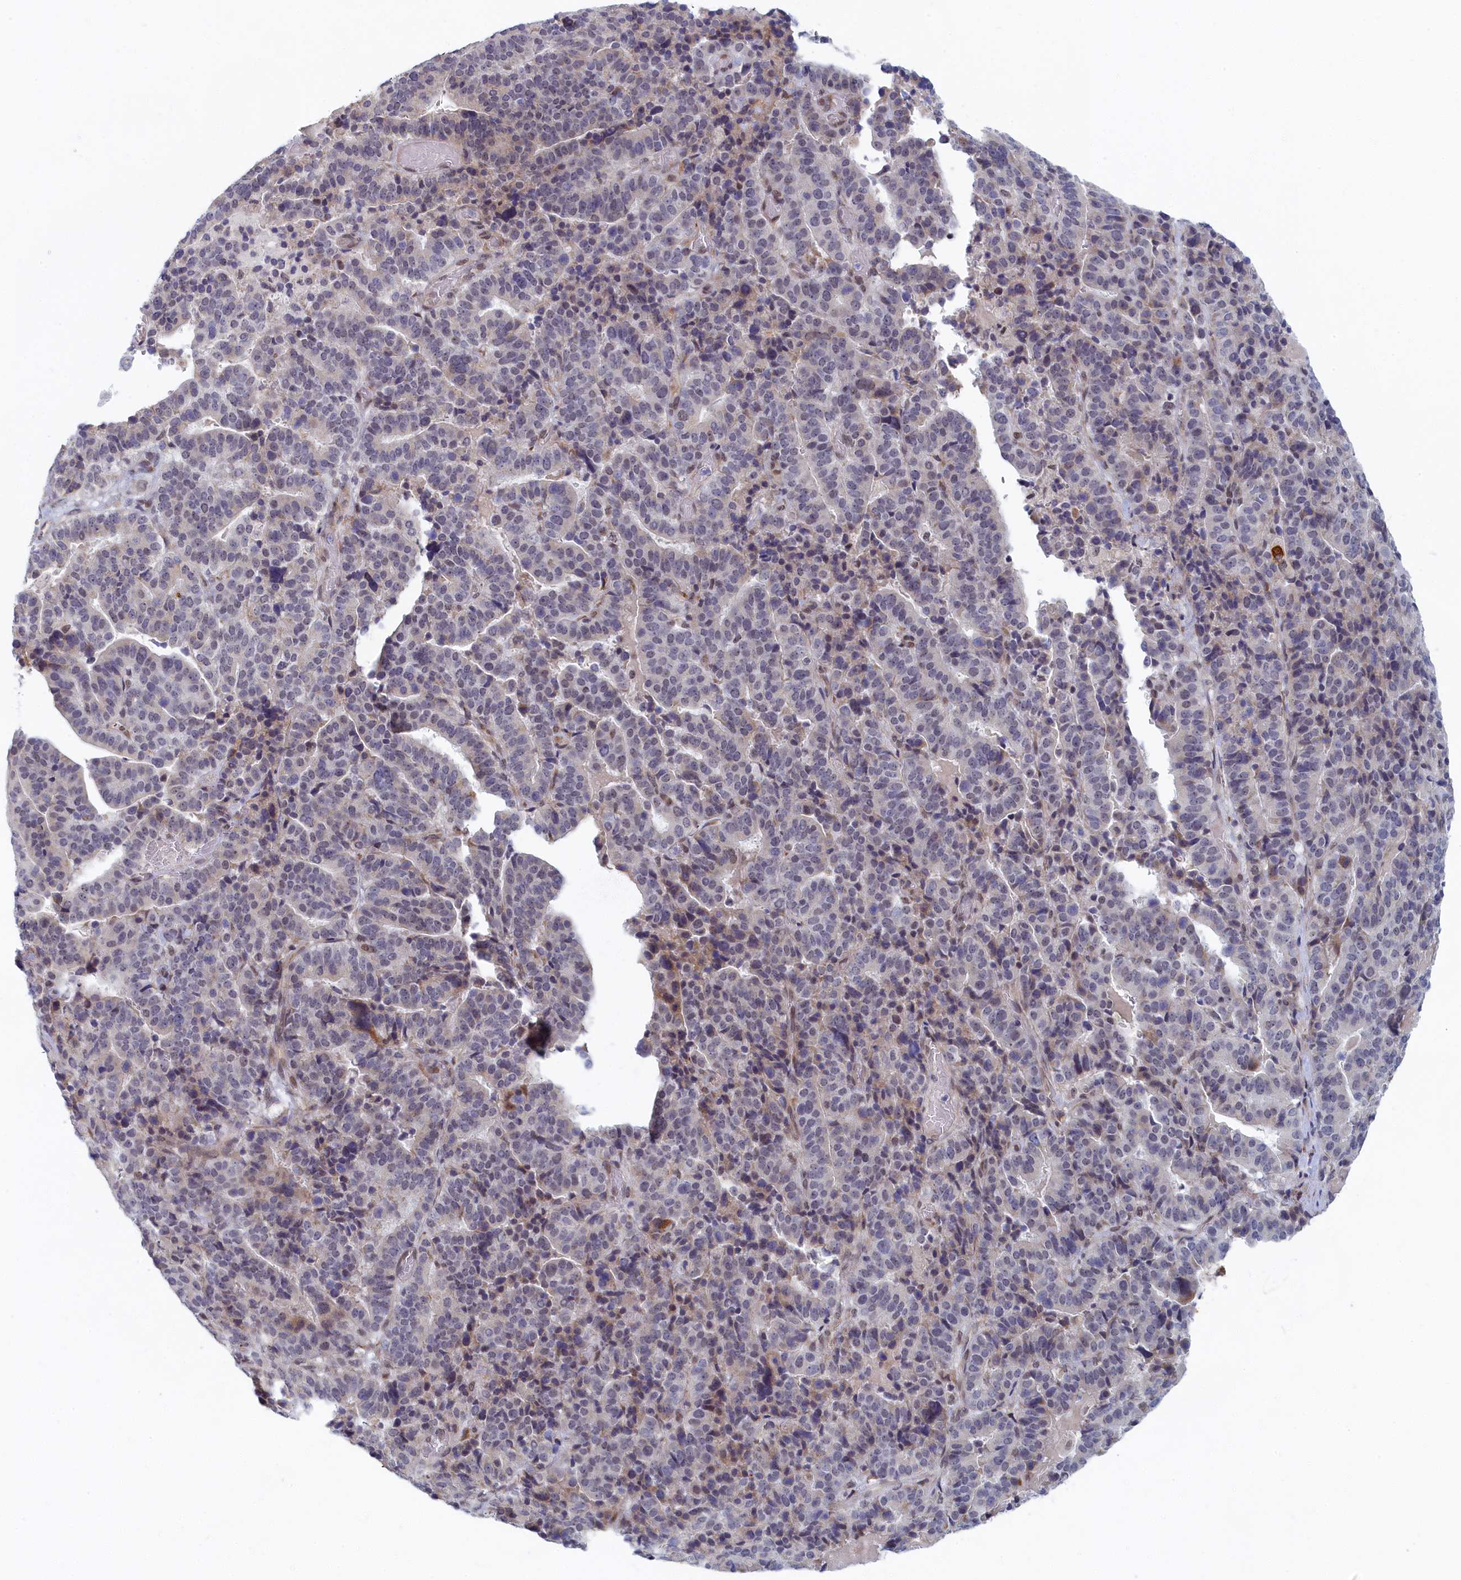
{"staining": {"intensity": "moderate", "quantity": "<25%", "location": "cytoplasmic/membranous"}, "tissue": "stomach cancer", "cell_type": "Tumor cells", "image_type": "cancer", "snomed": [{"axis": "morphology", "description": "Adenocarcinoma, NOS"}, {"axis": "topography", "description": "Stomach"}], "caption": "Stomach cancer (adenocarcinoma) stained with DAB IHC reveals low levels of moderate cytoplasmic/membranous expression in about <25% of tumor cells.", "gene": "DNAJC17", "patient": {"sex": "male", "age": 48}}